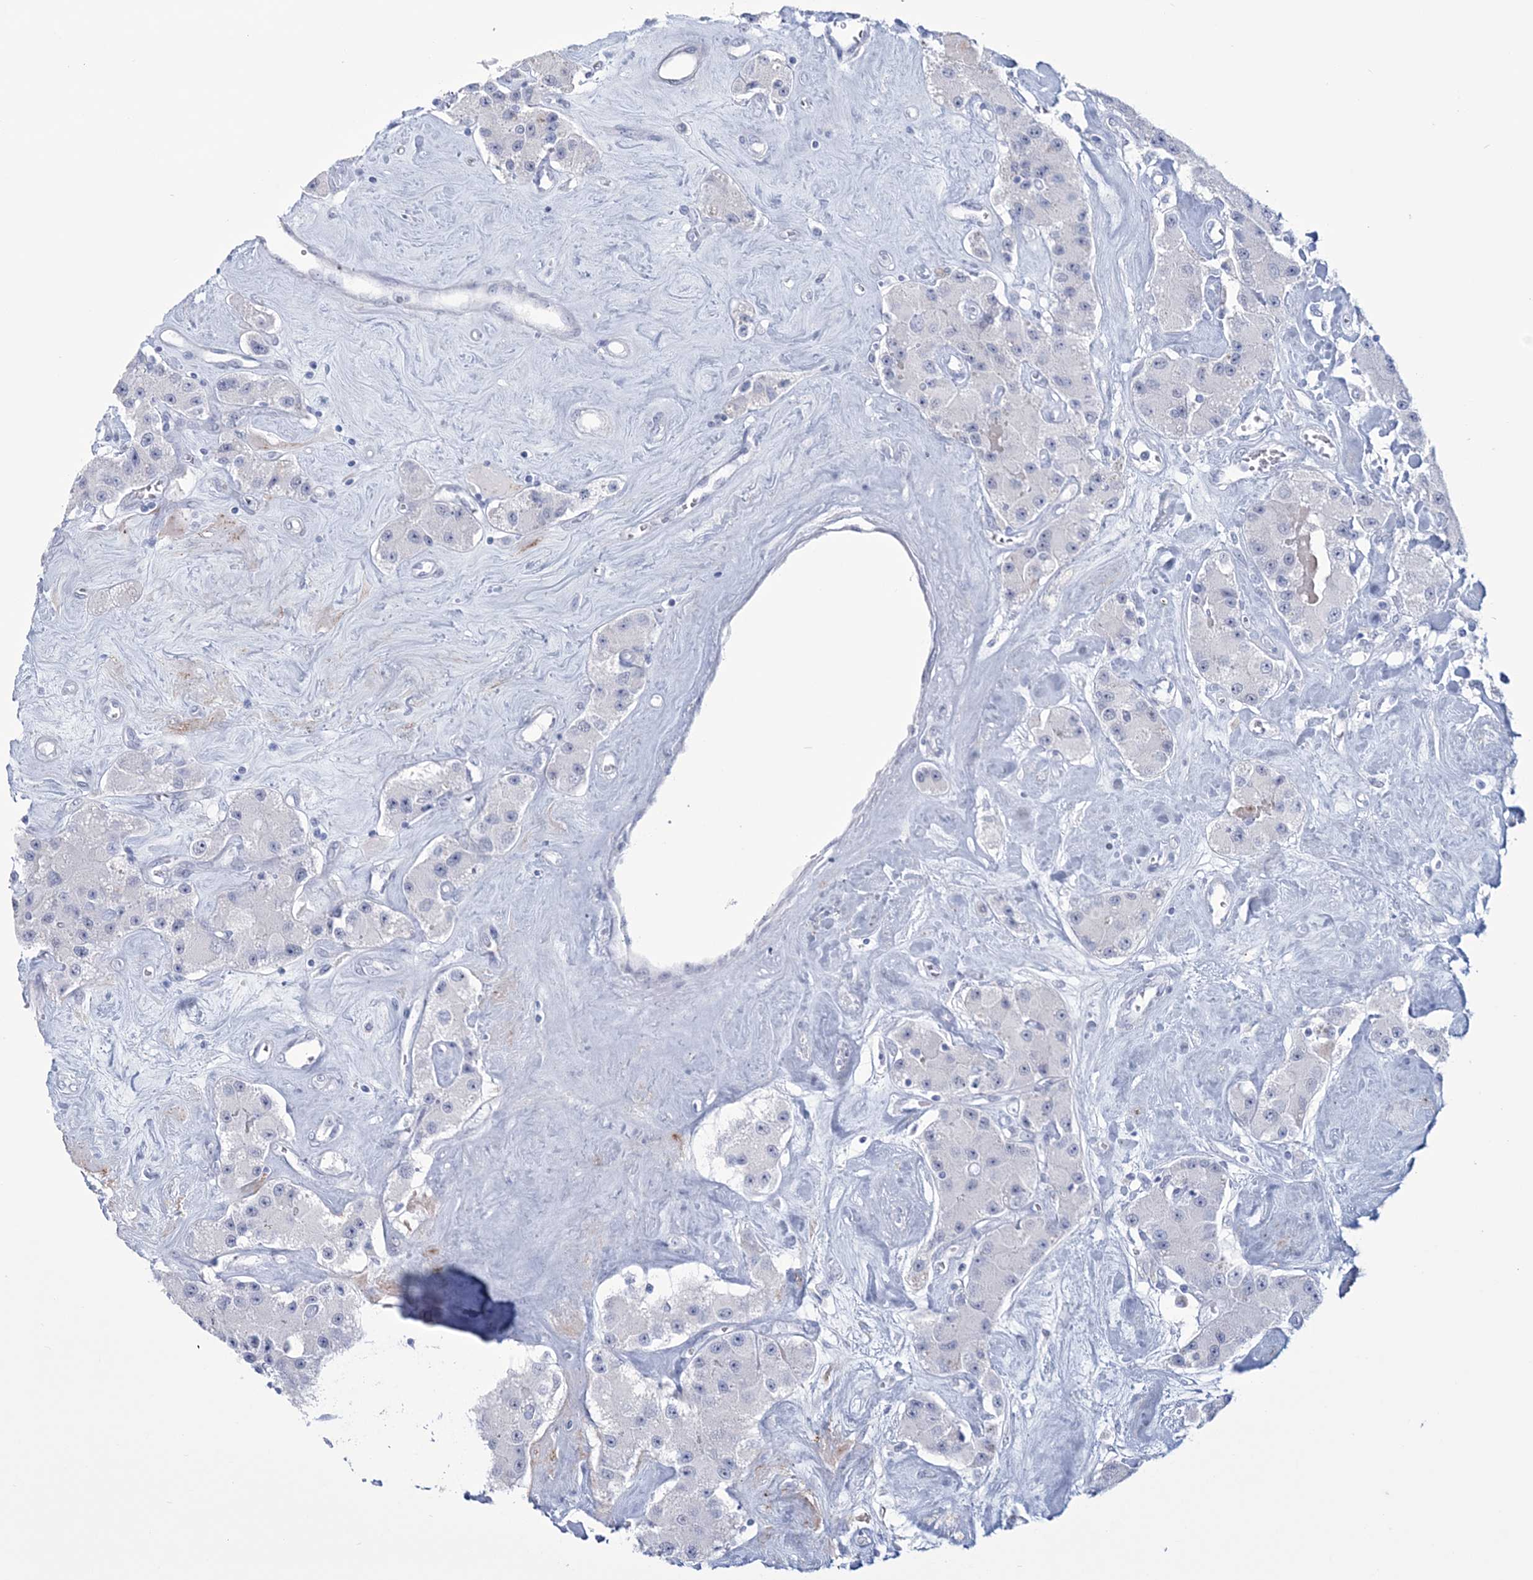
{"staining": {"intensity": "negative", "quantity": "none", "location": "none"}, "tissue": "carcinoid", "cell_type": "Tumor cells", "image_type": "cancer", "snomed": [{"axis": "morphology", "description": "Carcinoid, malignant, NOS"}, {"axis": "topography", "description": "Pancreas"}], "caption": "Carcinoid (malignant) was stained to show a protein in brown. There is no significant positivity in tumor cells. (DAB (3,3'-diaminobenzidine) immunohistochemistry, high magnification).", "gene": "DPCD", "patient": {"sex": "male", "age": 41}}